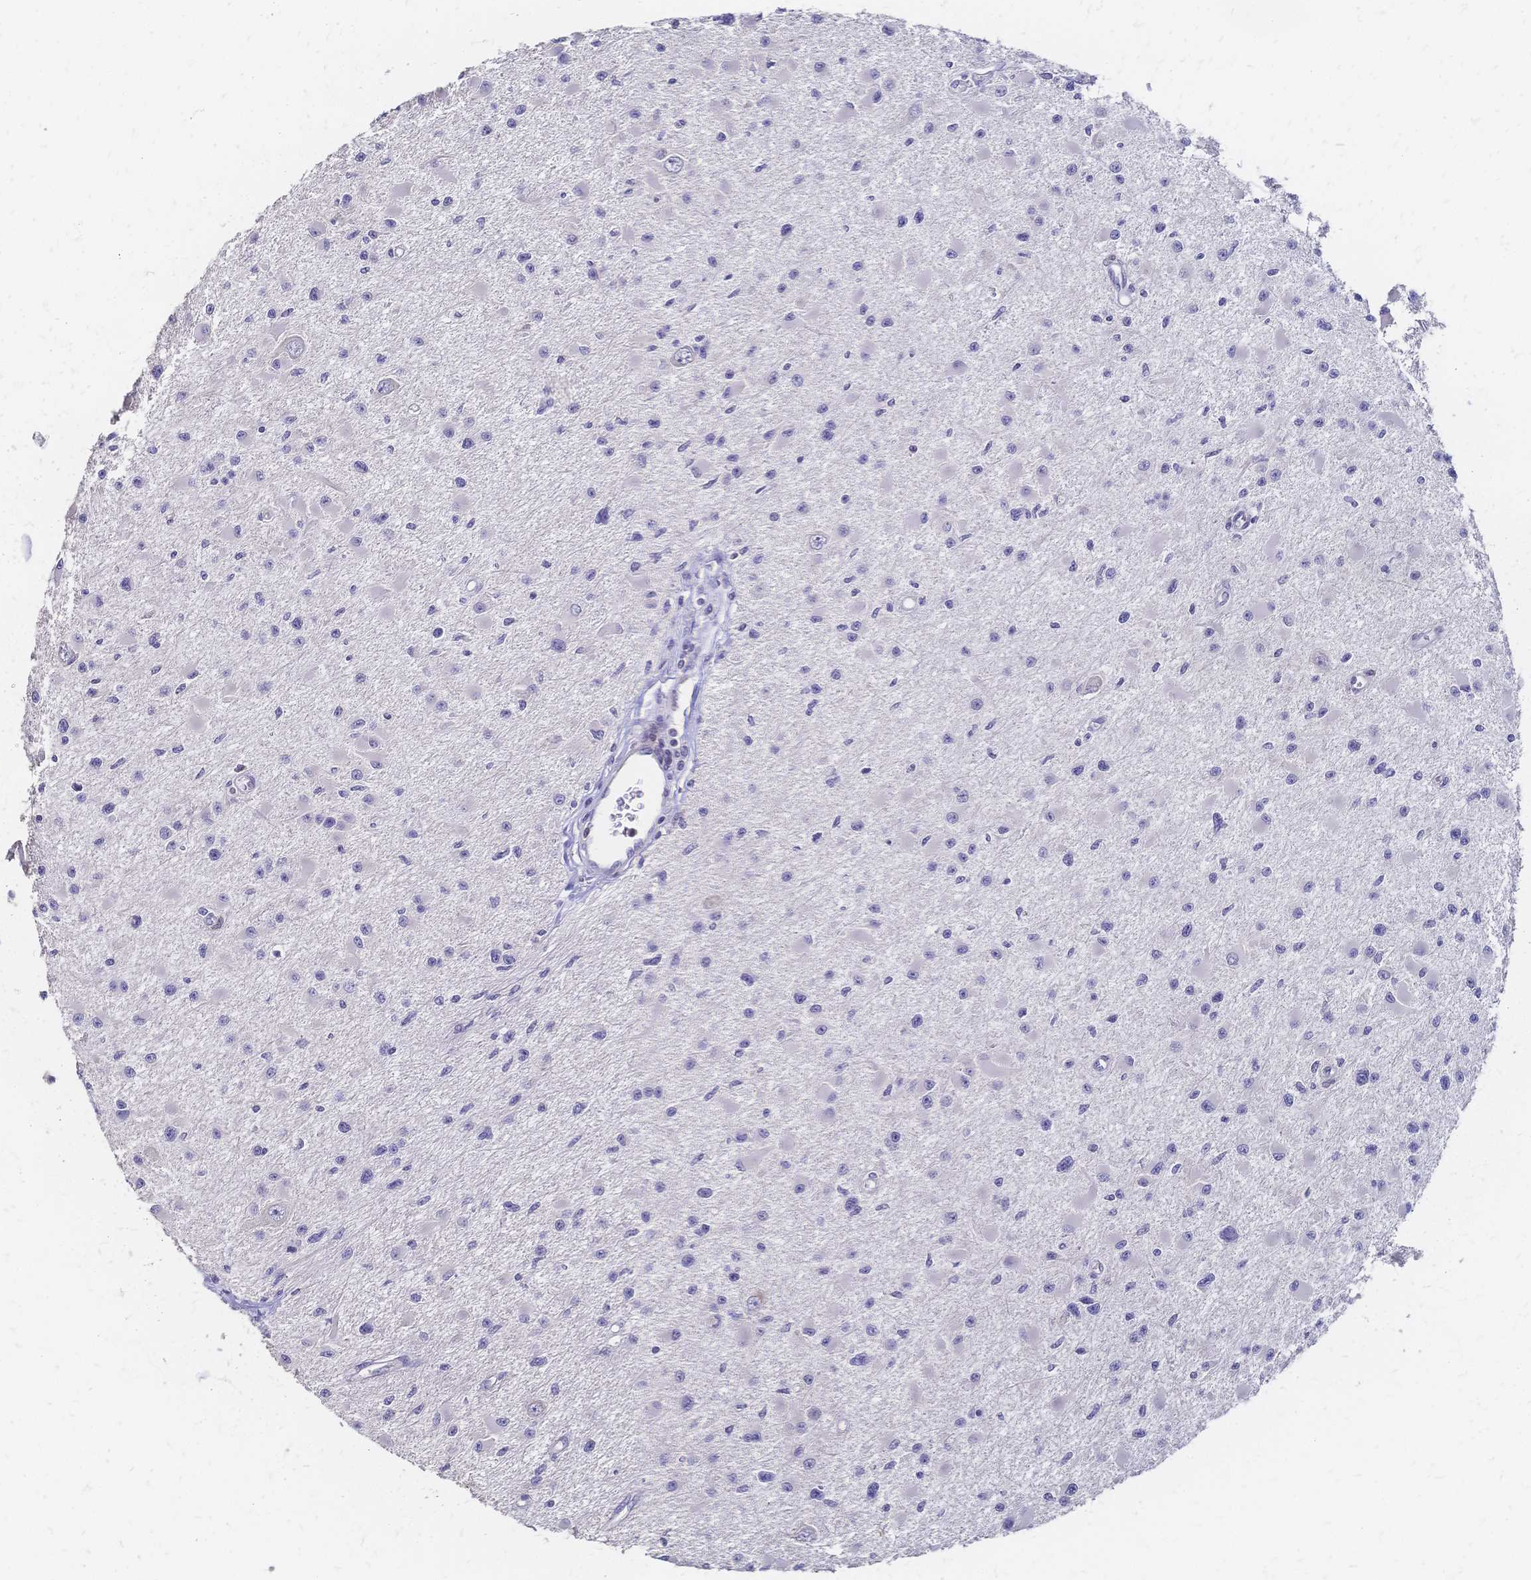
{"staining": {"intensity": "negative", "quantity": "none", "location": "none"}, "tissue": "glioma", "cell_type": "Tumor cells", "image_type": "cancer", "snomed": [{"axis": "morphology", "description": "Glioma, malignant, High grade"}, {"axis": "topography", "description": "Brain"}], "caption": "Micrograph shows no significant protein staining in tumor cells of glioma.", "gene": "DTNB", "patient": {"sex": "male", "age": 54}}